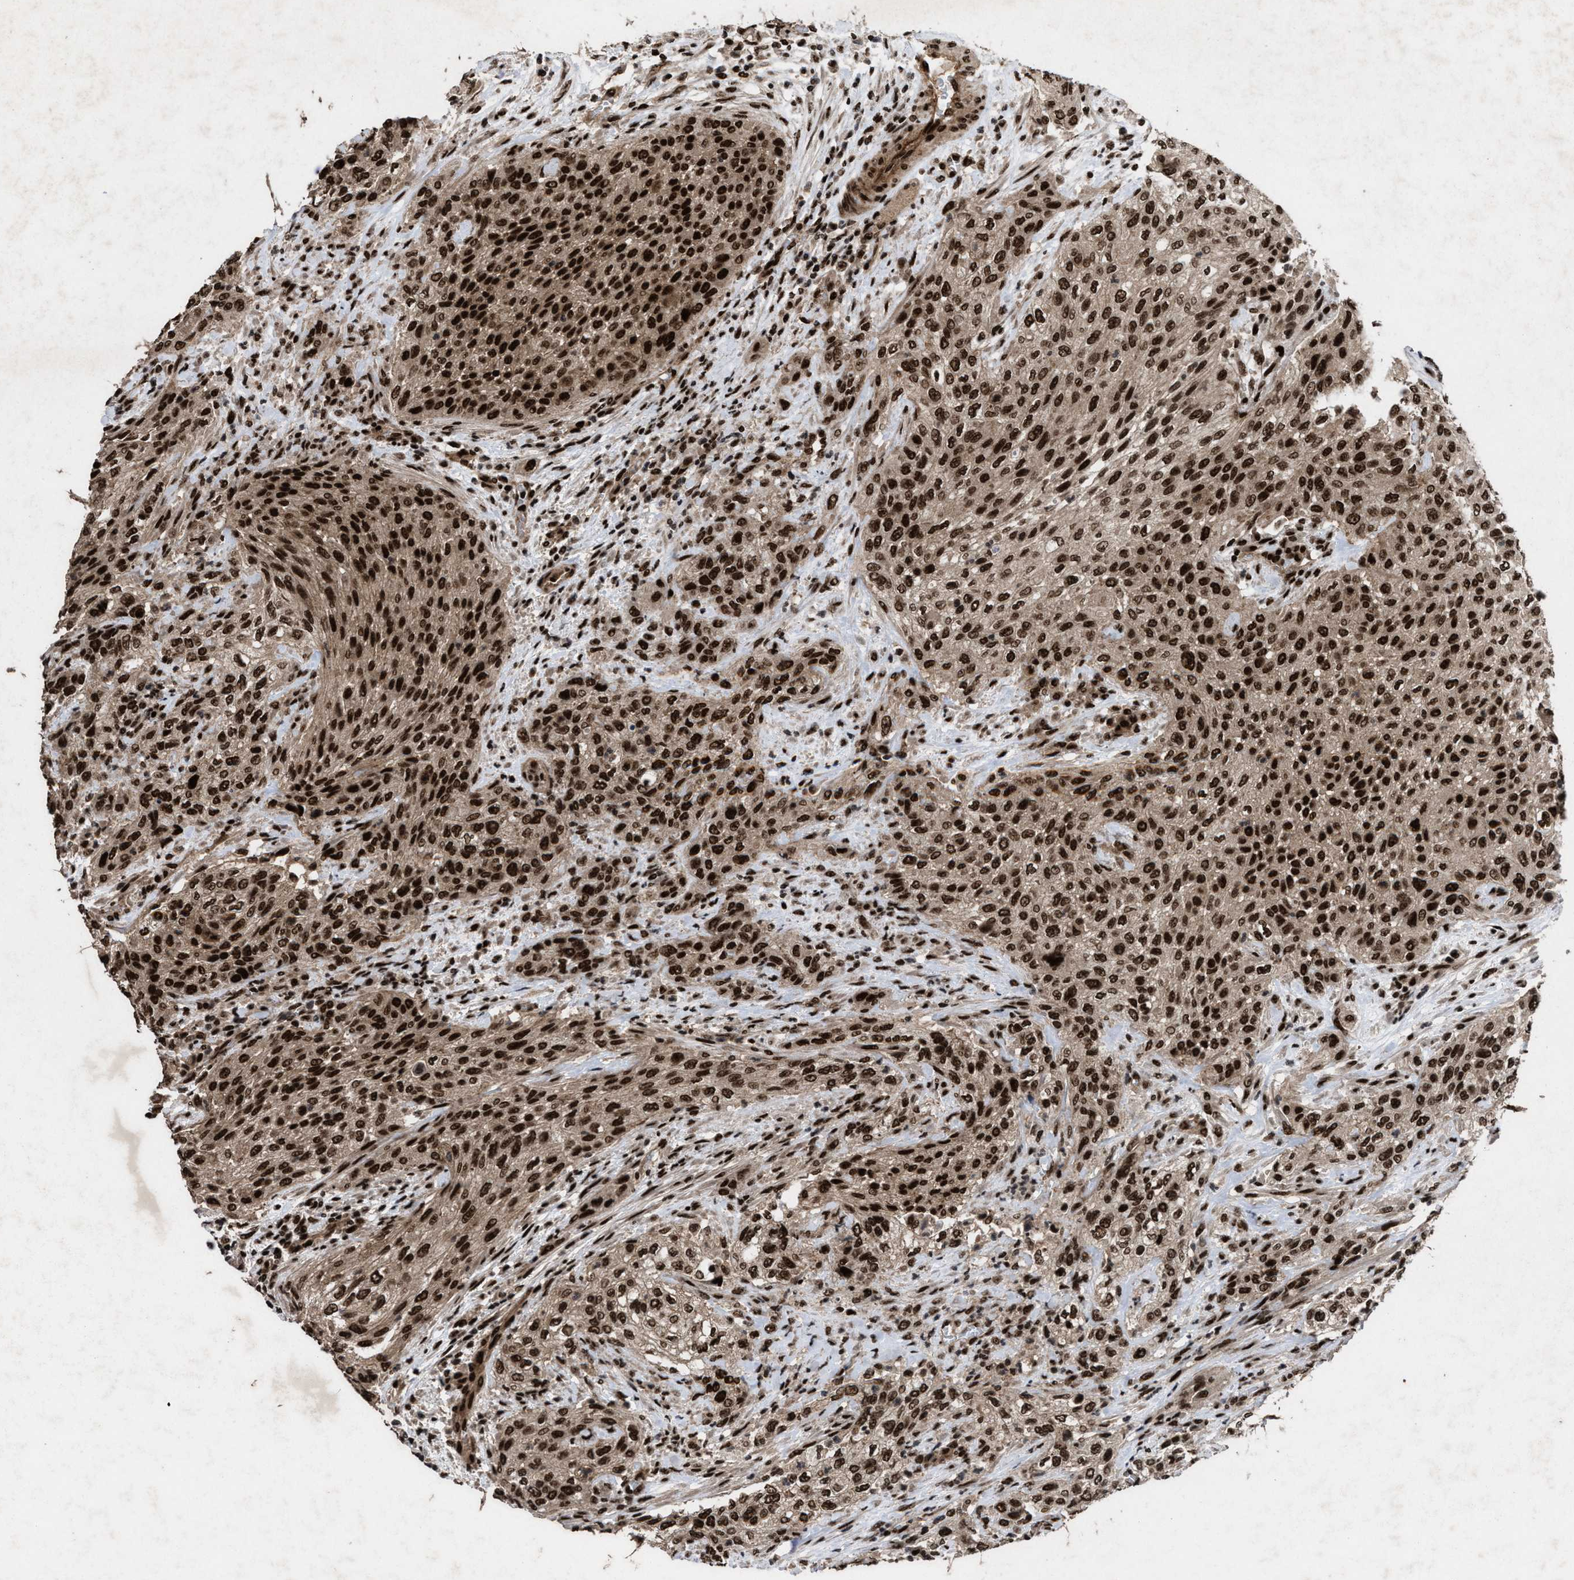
{"staining": {"intensity": "strong", "quantity": ">75%", "location": "cytoplasmic/membranous,nuclear"}, "tissue": "urothelial cancer", "cell_type": "Tumor cells", "image_type": "cancer", "snomed": [{"axis": "morphology", "description": "Urothelial carcinoma, Low grade"}, {"axis": "morphology", "description": "Urothelial carcinoma, High grade"}, {"axis": "topography", "description": "Urinary bladder"}], "caption": "IHC staining of urothelial cancer, which reveals high levels of strong cytoplasmic/membranous and nuclear positivity in approximately >75% of tumor cells indicating strong cytoplasmic/membranous and nuclear protein positivity. The staining was performed using DAB (brown) for protein detection and nuclei were counterstained in hematoxylin (blue).", "gene": "WIZ", "patient": {"sex": "male", "age": 35}}